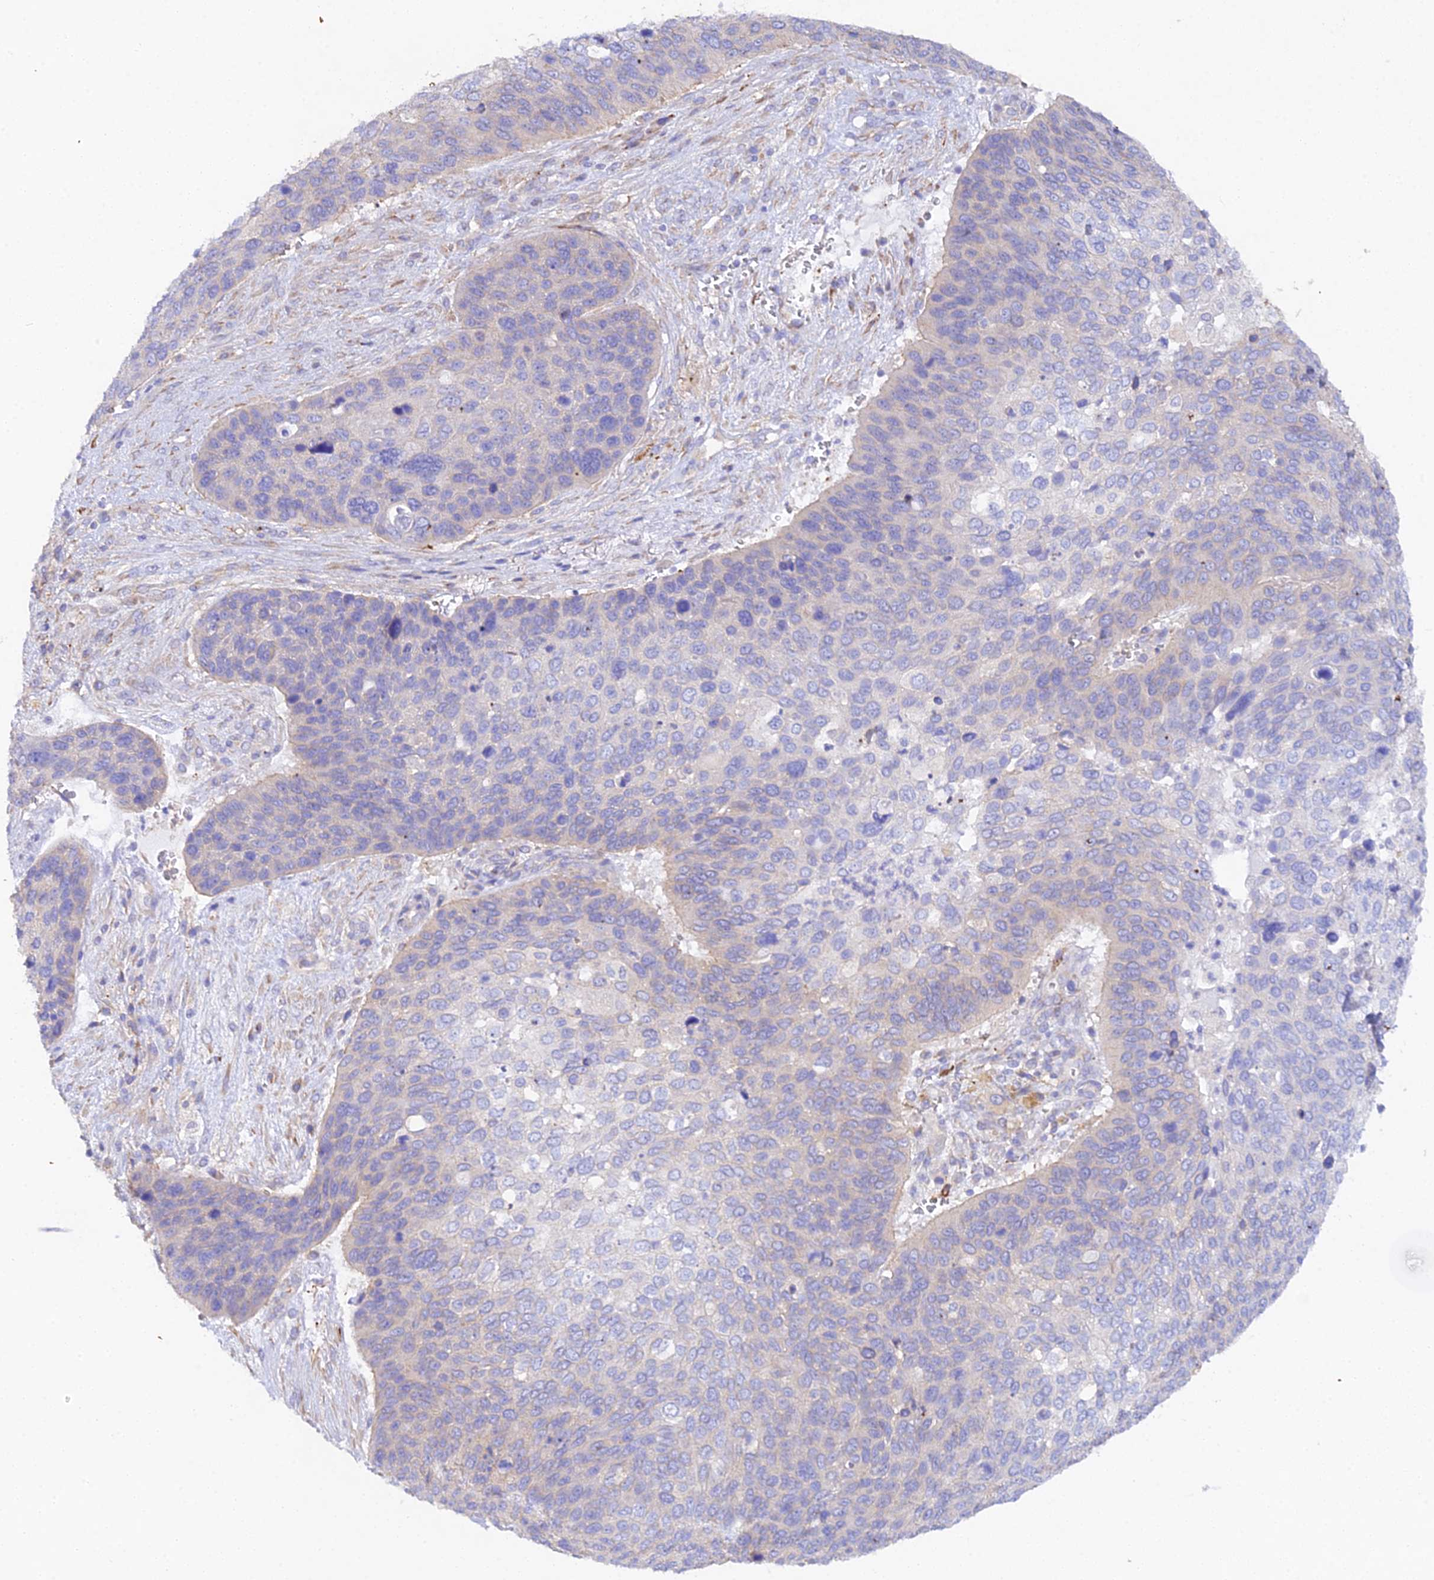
{"staining": {"intensity": "negative", "quantity": "none", "location": "none"}, "tissue": "skin cancer", "cell_type": "Tumor cells", "image_type": "cancer", "snomed": [{"axis": "morphology", "description": "Basal cell carcinoma"}, {"axis": "topography", "description": "Skin"}], "caption": "Immunohistochemistry (IHC) micrograph of basal cell carcinoma (skin) stained for a protein (brown), which shows no positivity in tumor cells.", "gene": "CFAP45", "patient": {"sex": "female", "age": 74}}